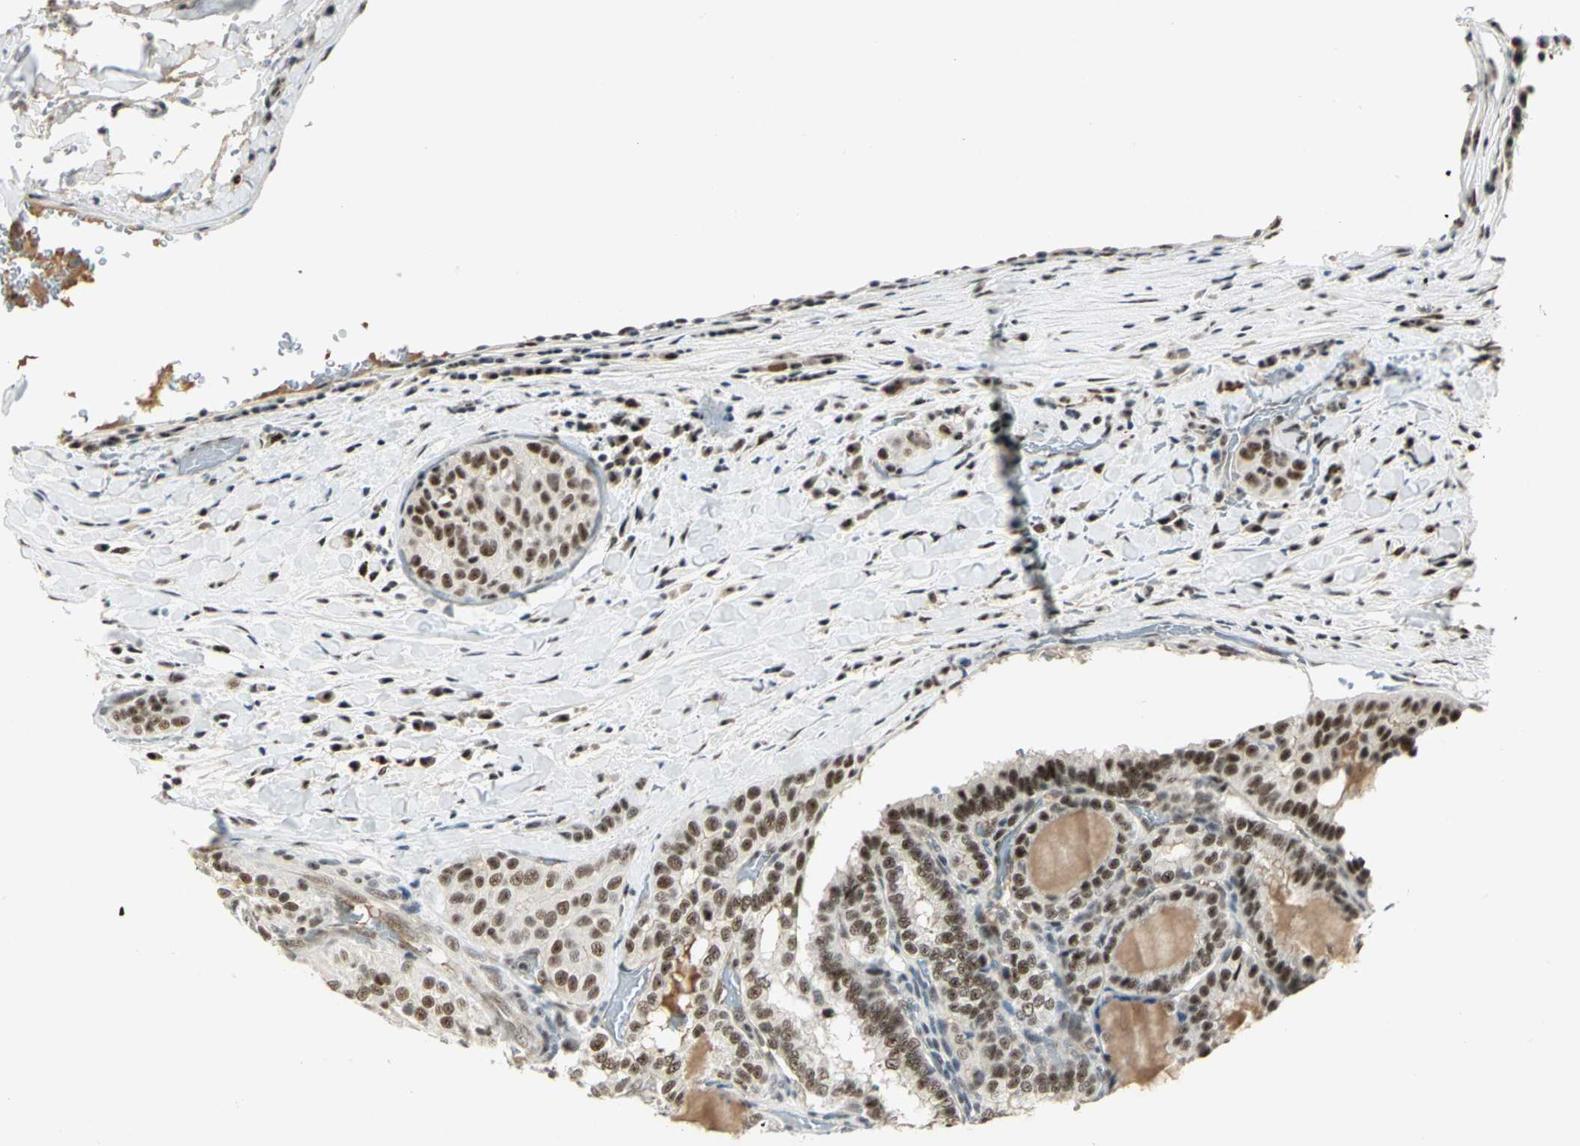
{"staining": {"intensity": "moderate", "quantity": ">75%", "location": "nuclear"}, "tissue": "thyroid cancer", "cell_type": "Tumor cells", "image_type": "cancer", "snomed": [{"axis": "morphology", "description": "Papillary adenocarcinoma, NOS"}, {"axis": "topography", "description": "Thyroid gland"}], "caption": "A histopathology image showing moderate nuclear expression in about >75% of tumor cells in papillary adenocarcinoma (thyroid), as visualized by brown immunohistochemical staining.", "gene": "CCNT1", "patient": {"sex": "female", "age": 30}}